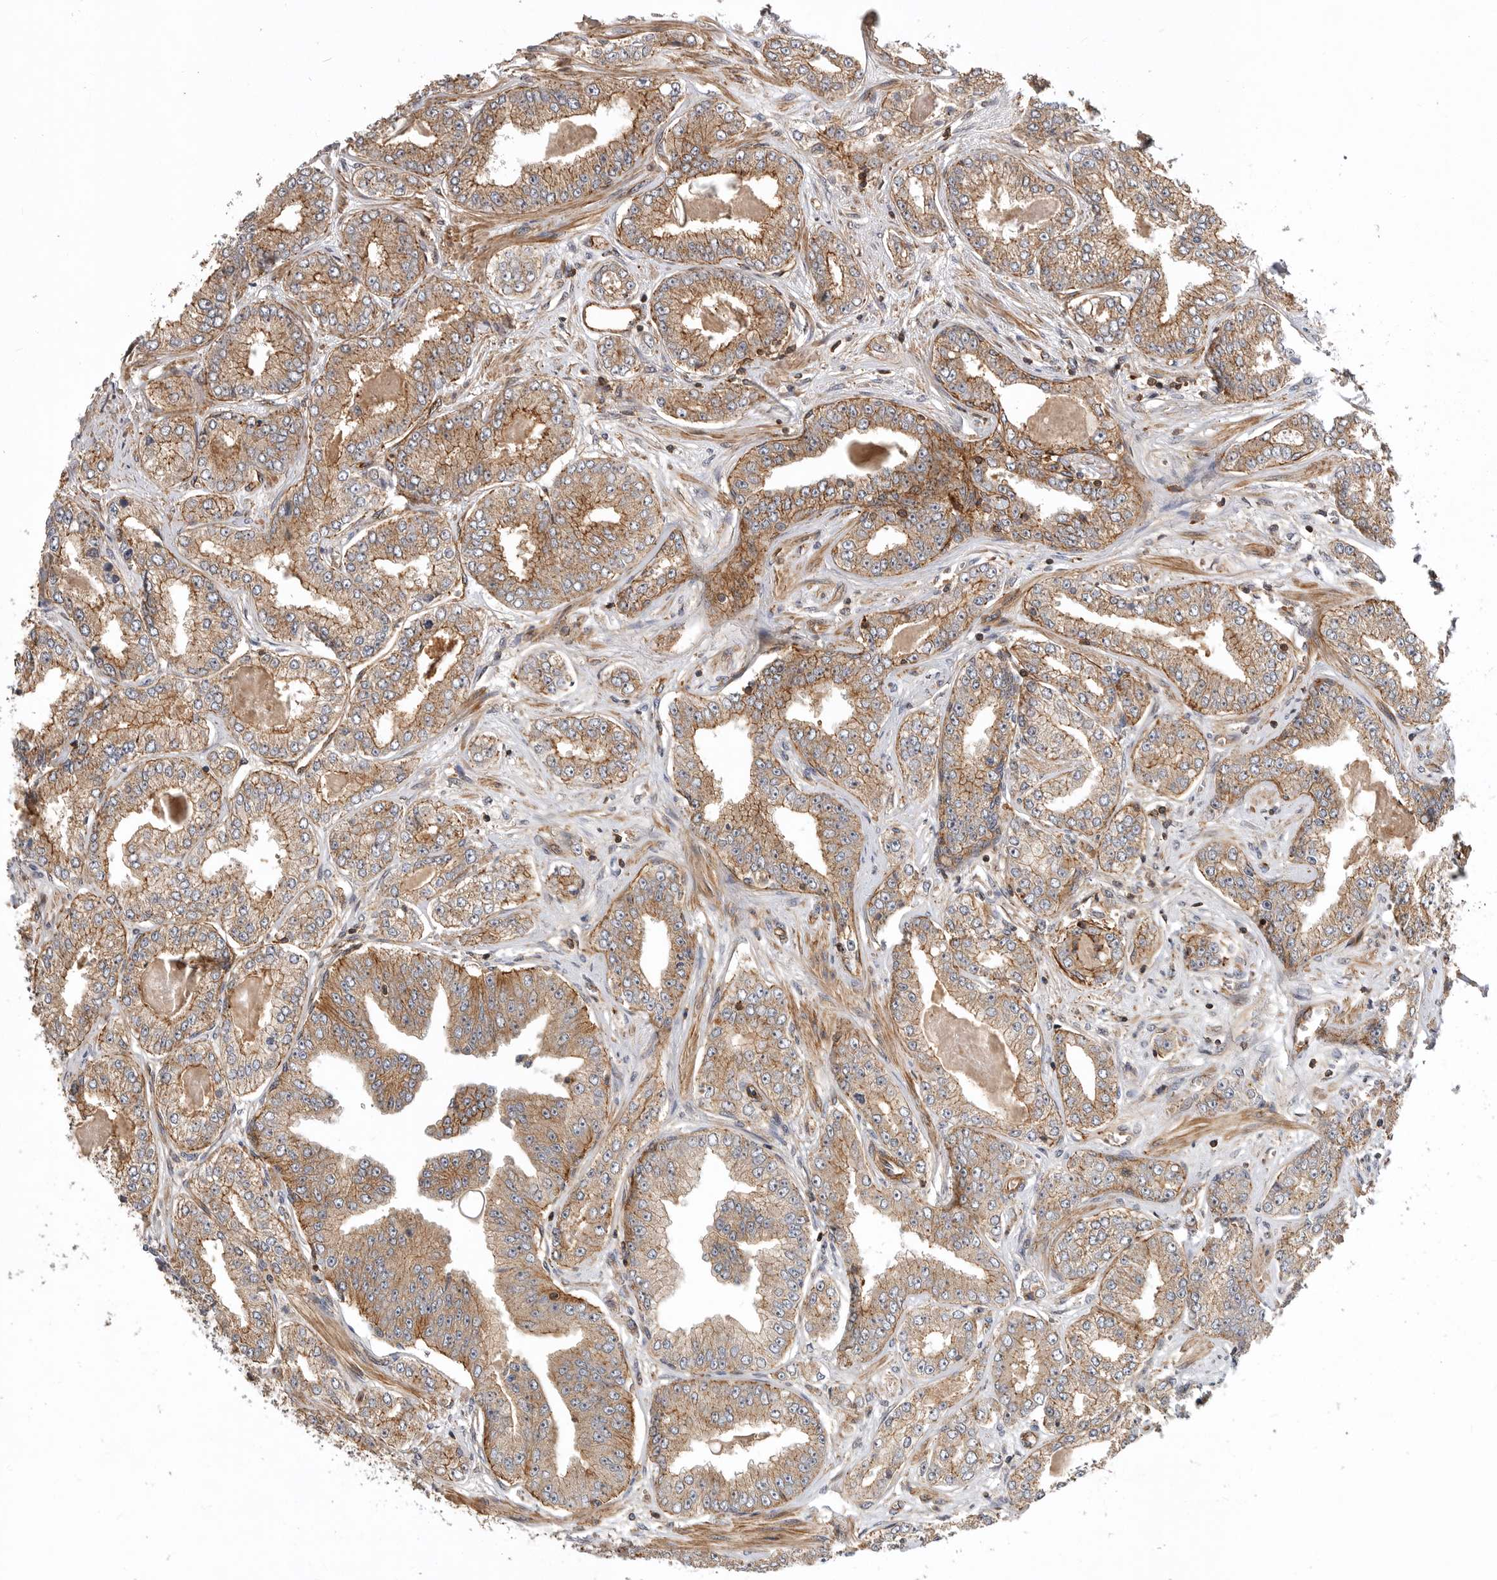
{"staining": {"intensity": "moderate", "quantity": ">75%", "location": "cytoplasmic/membranous"}, "tissue": "prostate cancer", "cell_type": "Tumor cells", "image_type": "cancer", "snomed": [{"axis": "morphology", "description": "Adenocarcinoma, High grade"}, {"axis": "topography", "description": "Prostate"}], "caption": "Prostate cancer stained for a protein reveals moderate cytoplasmic/membranous positivity in tumor cells. The staining is performed using DAB brown chromogen to label protein expression. The nuclei are counter-stained blue using hematoxylin.", "gene": "GPATCH2", "patient": {"sex": "male", "age": 71}}